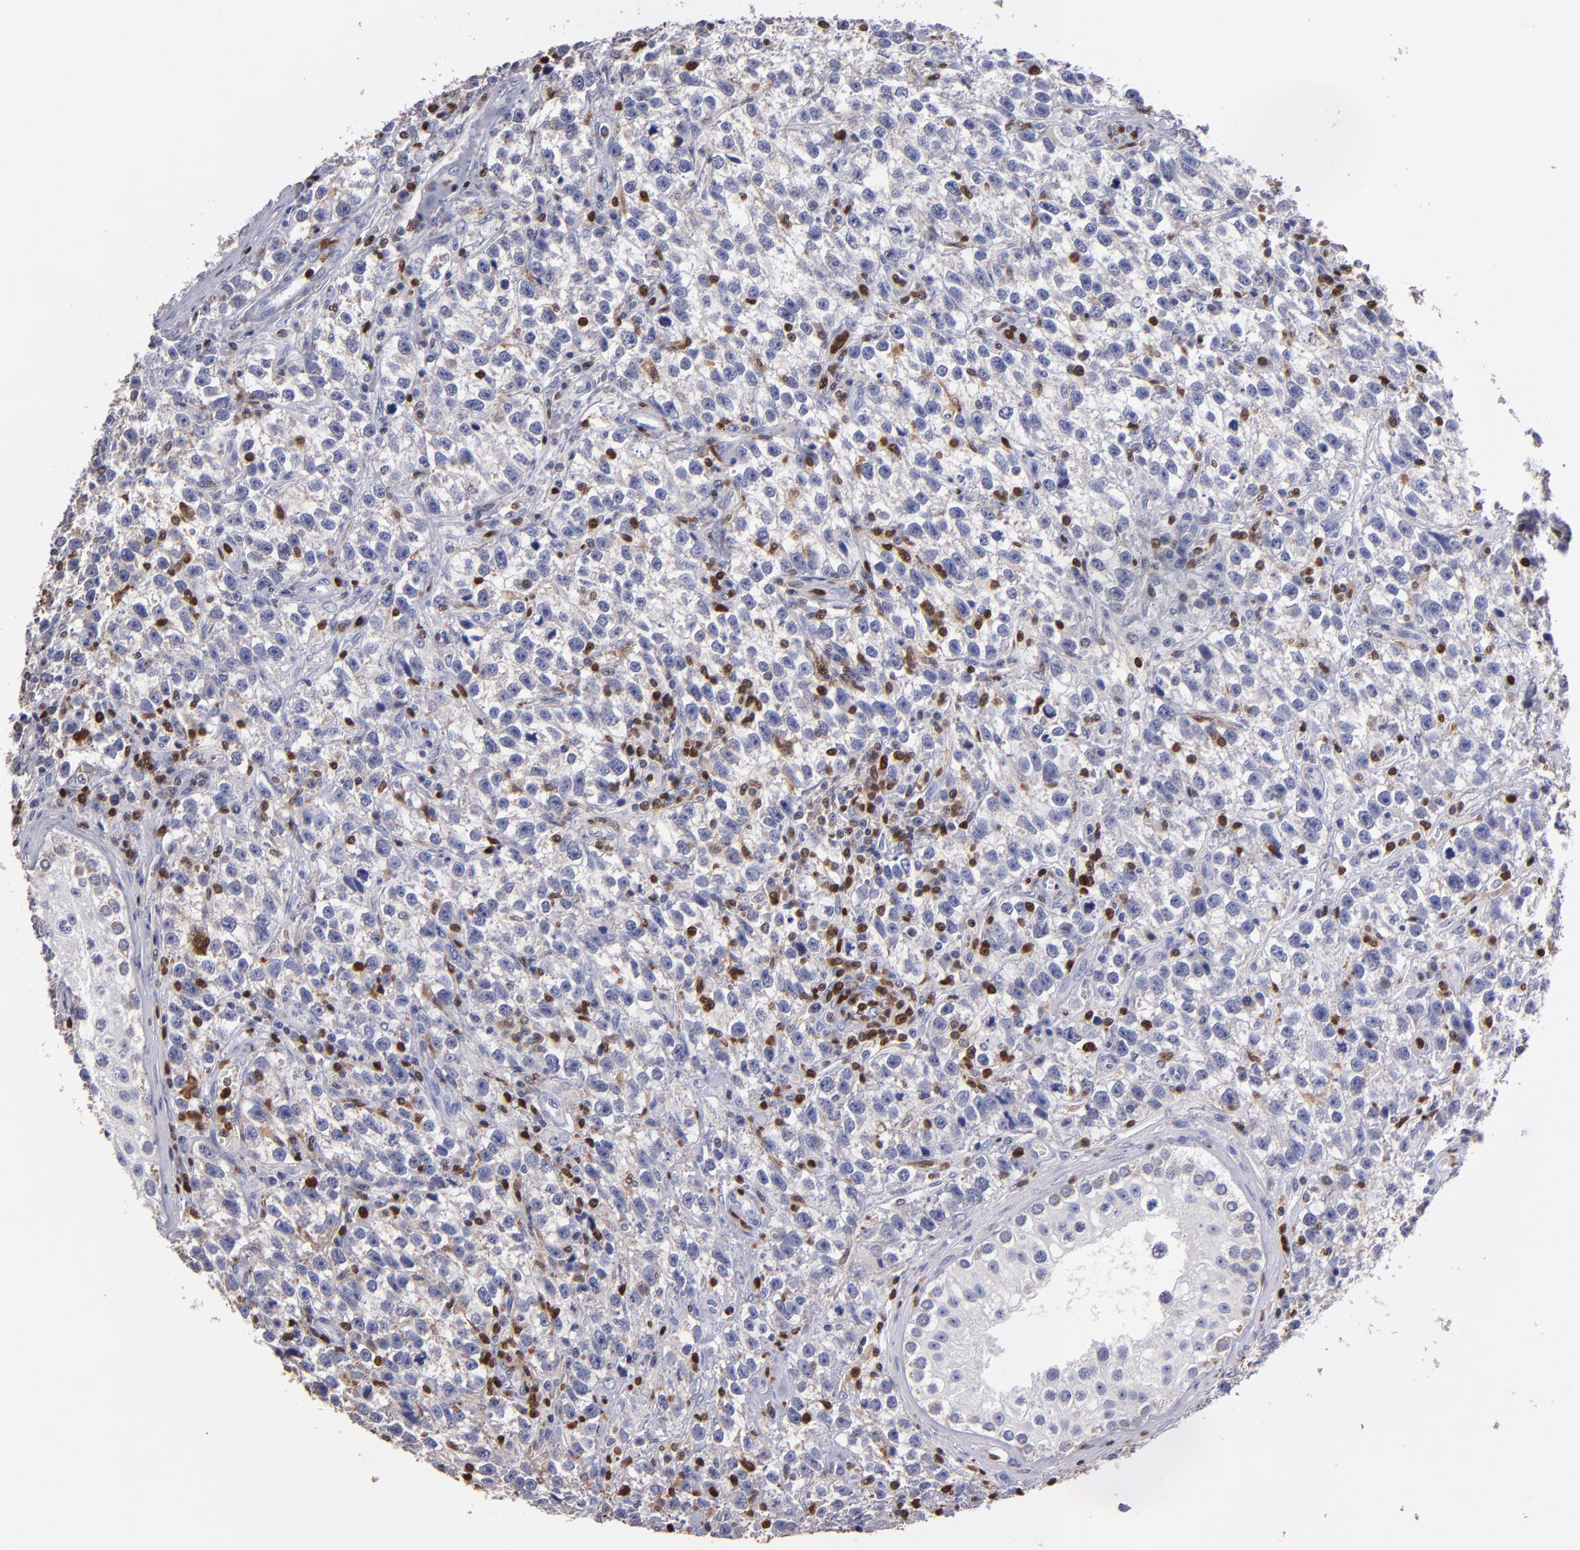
{"staining": {"intensity": "negative", "quantity": "none", "location": "none"}, "tissue": "testis cancer", "cell_type": "Tumor cells", "image_type": "cancer", "snomed": [{"axis": "morphology", "description": "Seminoma, NOS"}, {"axis": "topography", "description": "Testis"}], "caption": "The photomicrograph demonstrates no significant staining in tumor cells of testis cancer.", "gene": "S100A4", "patient": {"sex": "male", "age": 38}}